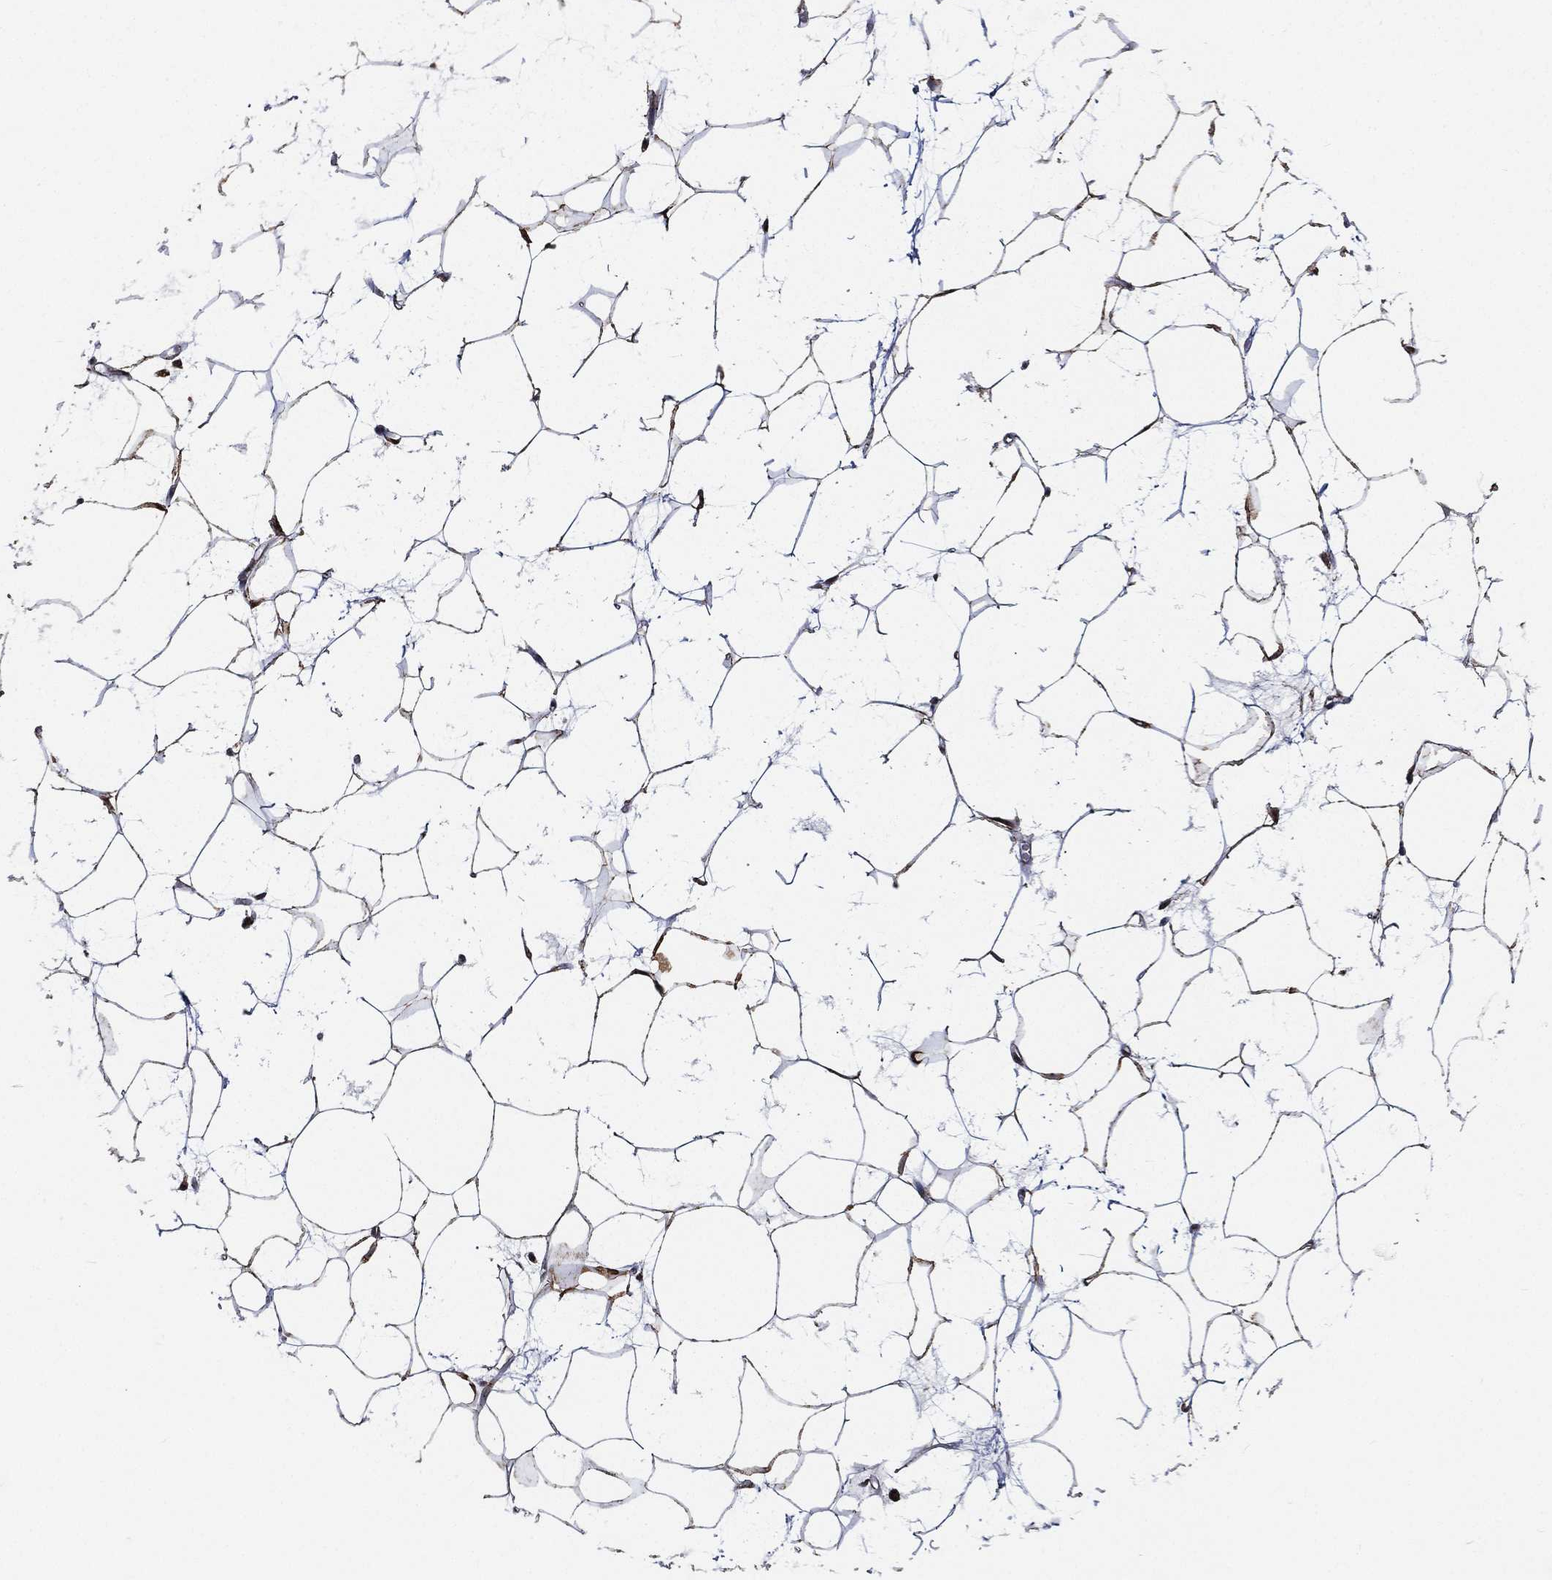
{"staining": {"intensity": "negative", "quantity": "none", "location": "none"}, "tissue": "adipose tissue", "cell_type": "Adipocytes", "image_type": "normal", "snomed": [{"axis": "morphology", "description": "Normal tissue, NOS"}, {"axis": "topography", "description": "Breast"}], "caption": "Protein analysis of unremarkable adipose tissue shows no significant staining in adipocytes.", "gene": "NDUFAB1", "patient": {"sex": "female", "age": 49}}